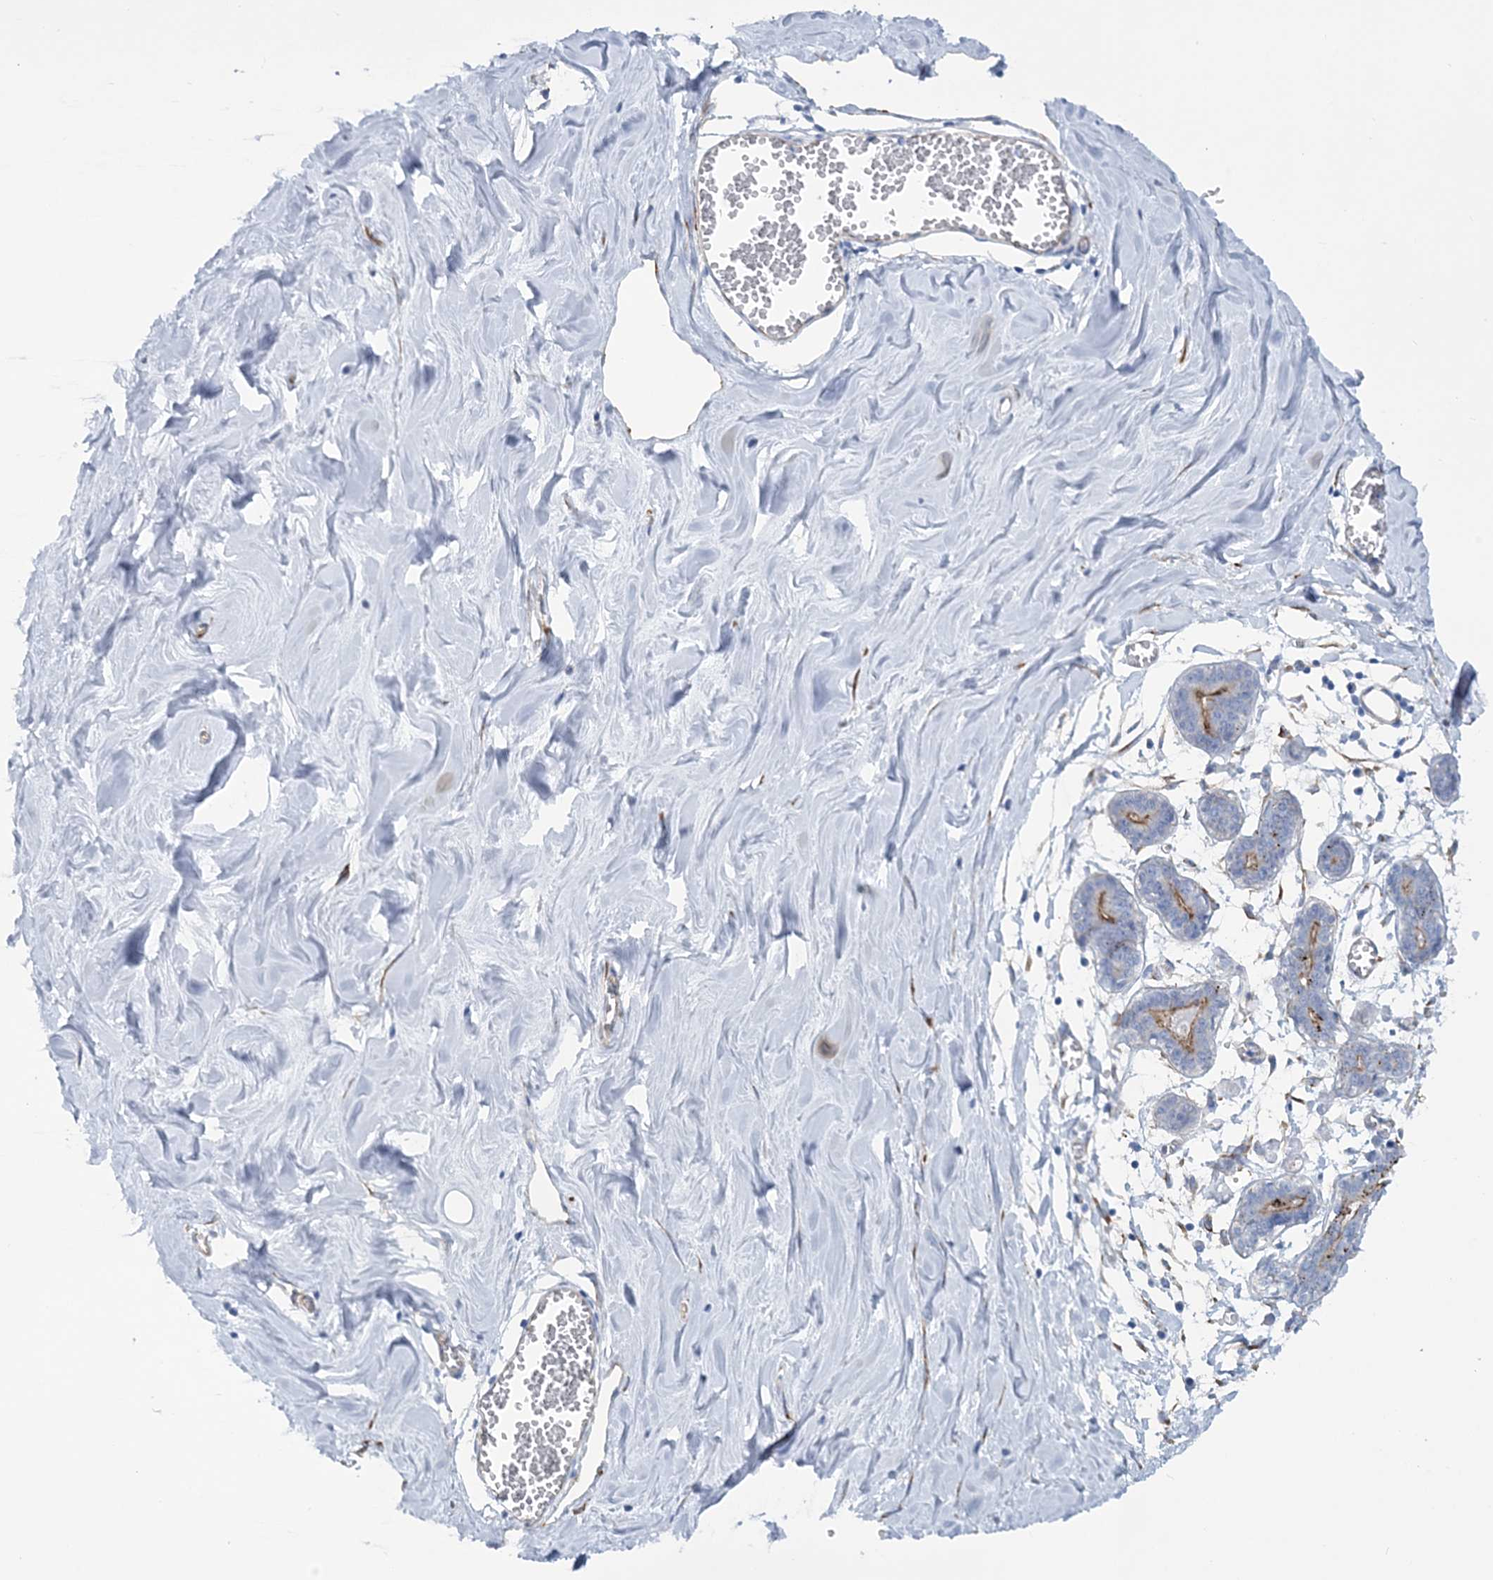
{"staining": {"intensity": "negative", "quantity": "none", "location": "none"}, "tissue": "breast", "cell_type": "Adipocytes", "image_type": "normal", "snomed": [{"axis": "morphology", "description": "Normal tissue, NOS"}, {"axis": "topography", "description": "Breast"}], "caption": "IHC of benign breast shows no staining in adipocytes. (Brightfield microscopy of DAB (3,3'-diaminobenzidine) immunohistochemistry (IHC) at high magnification).", "gene": "RAB11FIP5", "patient": {"sex": "female", "age": 27}}